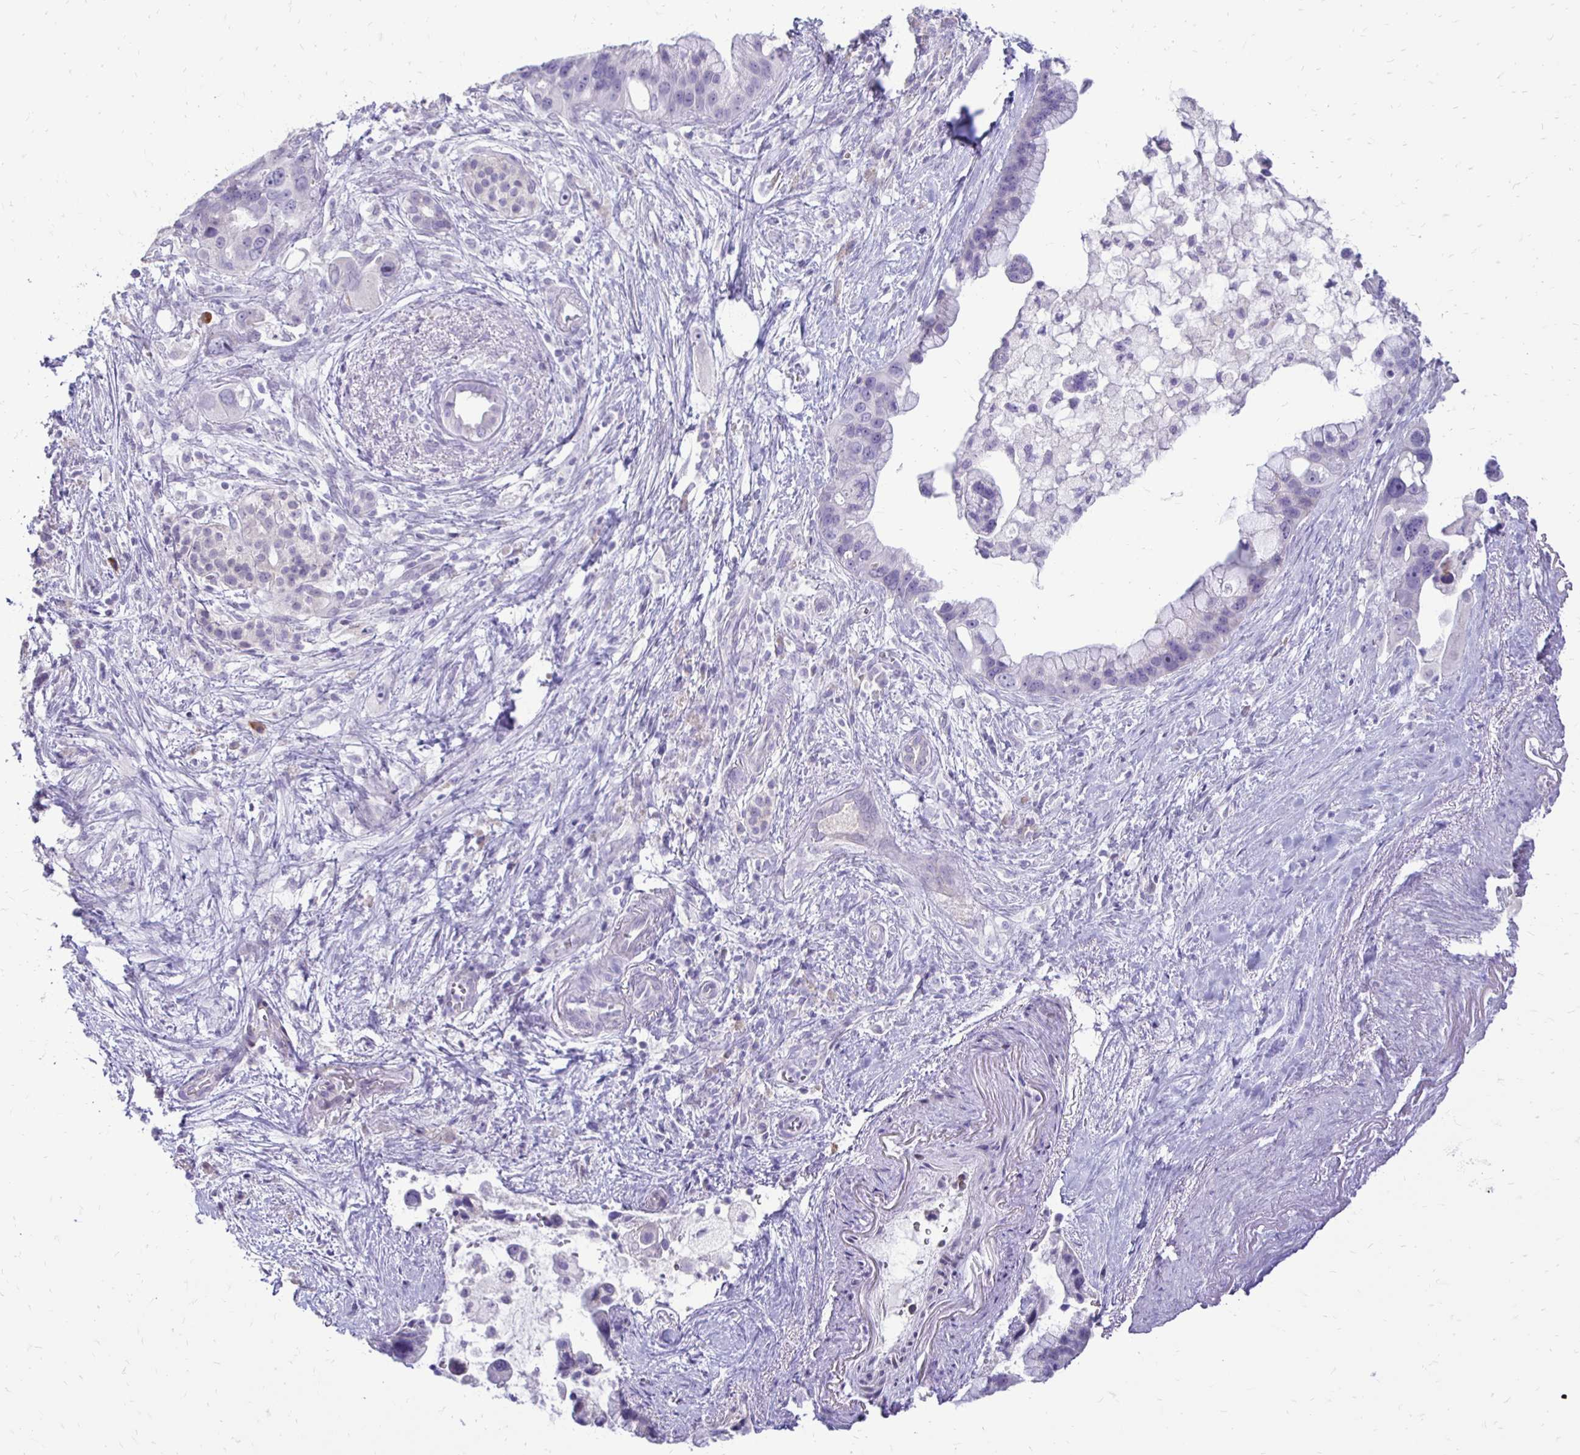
{"staining": {"intensity": "negative", "quantity": "none", "location": "none"}, "tissue": "pancreatic cancer", "cell_type": "Tumor cells", "image_type": "cancer", "snomed": [{"axis": "morphology", "description": "Adenocarcinoma, NOS"}, {"axis": "topography", "description": "Pancreas"}], "caption": "Adenocarcinoma (pancreatic) stained for a protein using immunohistochemistry (IHC) displays no positivity tumor cells.", "gene": "GAS2", "patient": {"sex": "female", "age": 83}}